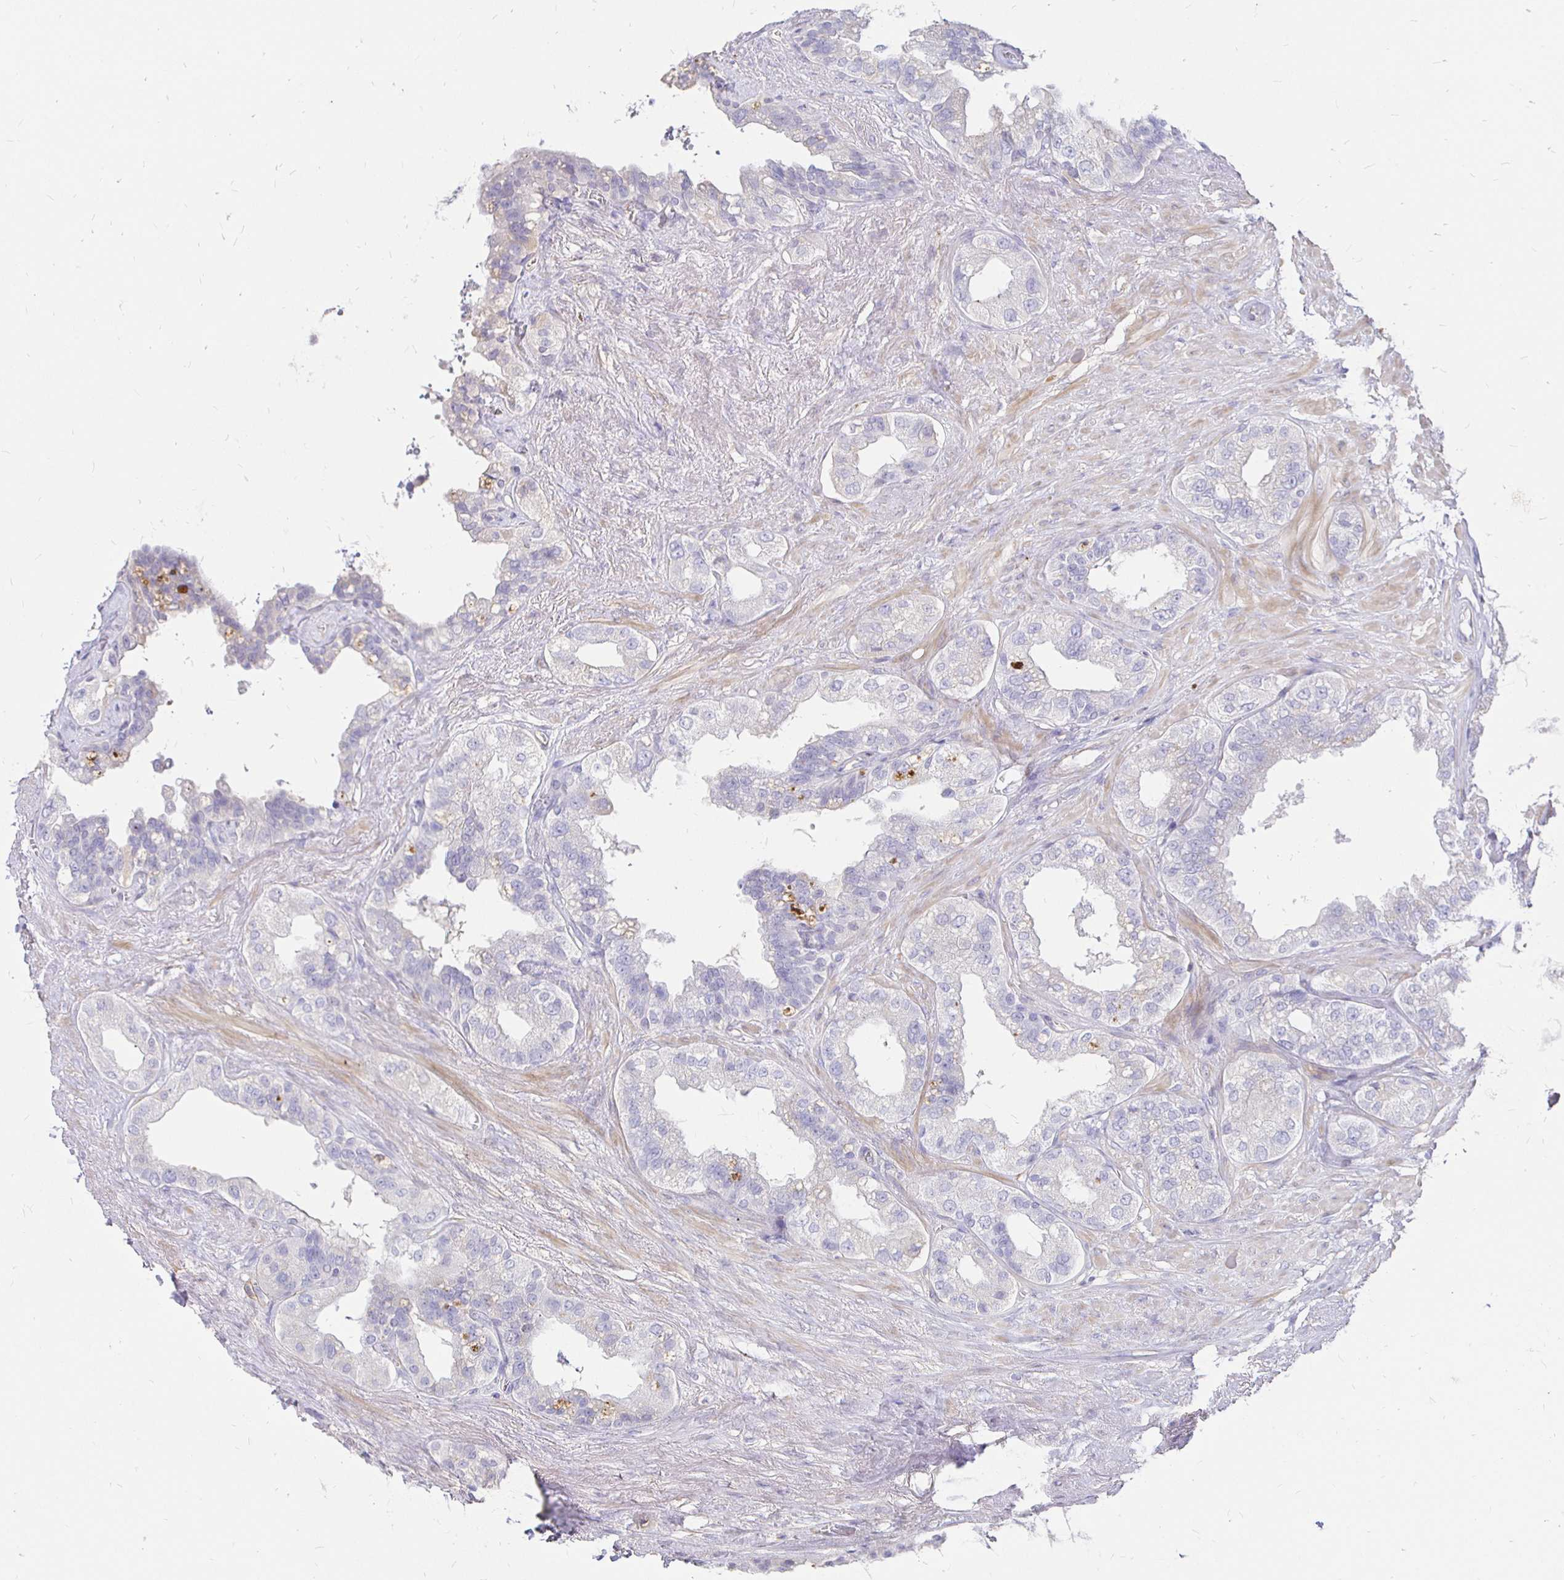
{"staining": {"intensity": "weak", "quantity": "<25%", "location": "cytoplasmic/membranous"}, "tissue": "seminal vesicle", "cell_type": "Glandular cells", "image_type": "normal", "snomed": [{"axis": "morphology", "description": "Normal tissue, NOS"}, {"axis": "topography", "description": "Seminal veicle"}, {"axis": "topography", "description": "Peripheral nerve tissue"}], "caption": "Immunohistochemistry photomicrograph of unremarkable seminal vesicle stained for a protein (brown), which demonstrates no positivity in glandular cells.", "gene": "PALM2AKAP2", "patient": {"sex": "male", "age": 76}}